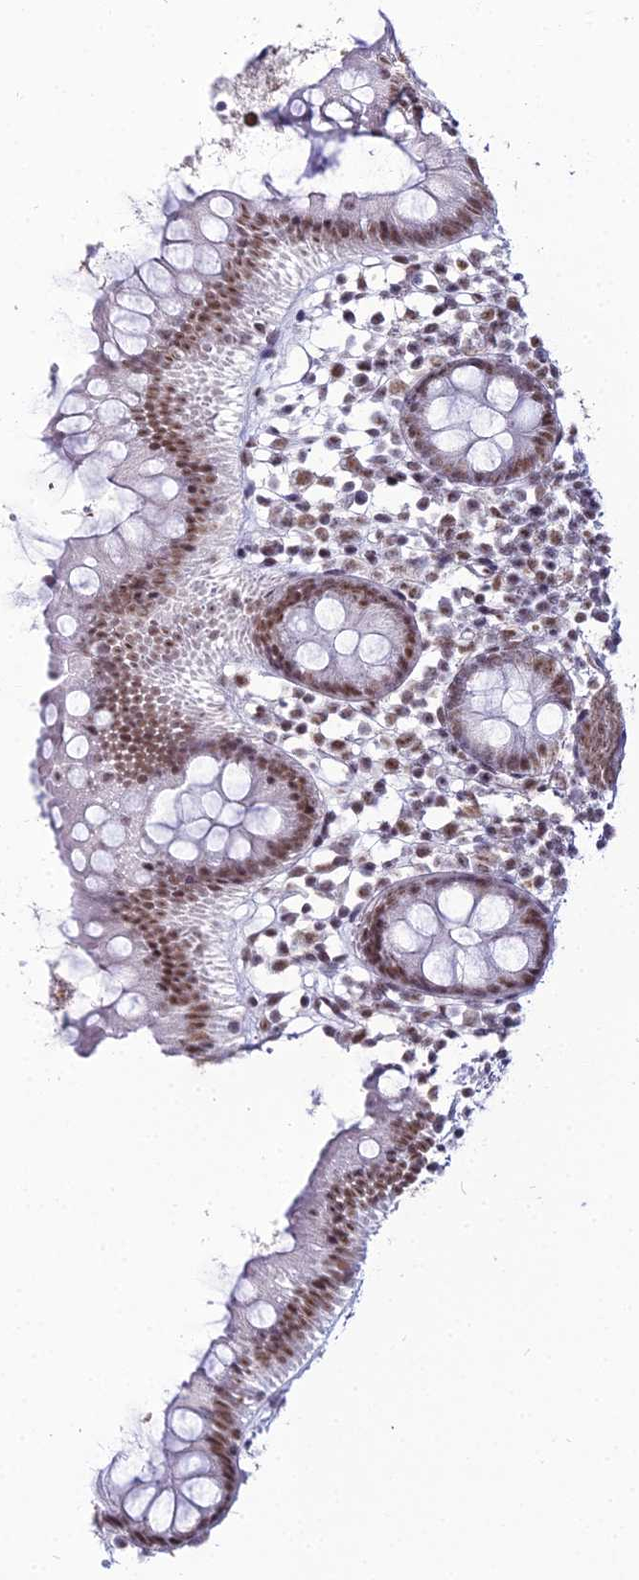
{"staining": {"intensity": "moderate", "quantity": ">75%", "location": "nuclear"}, "tissue": "appendix", "cell_type": "Glandular cells", "image_type": "normal", "snomed": [{"axis": "morphology", "description": "Normal tissue, NOS"}, {"axis": "topography", "description": "Appendix"}], "caption": "This image shows immunohistochemistry staining of normal appendix, with medium moderate nuclear staining in approximately >75% of glandular cells.", "gene": "RBM12", "patient": {"sex": "female", "age": 20}}